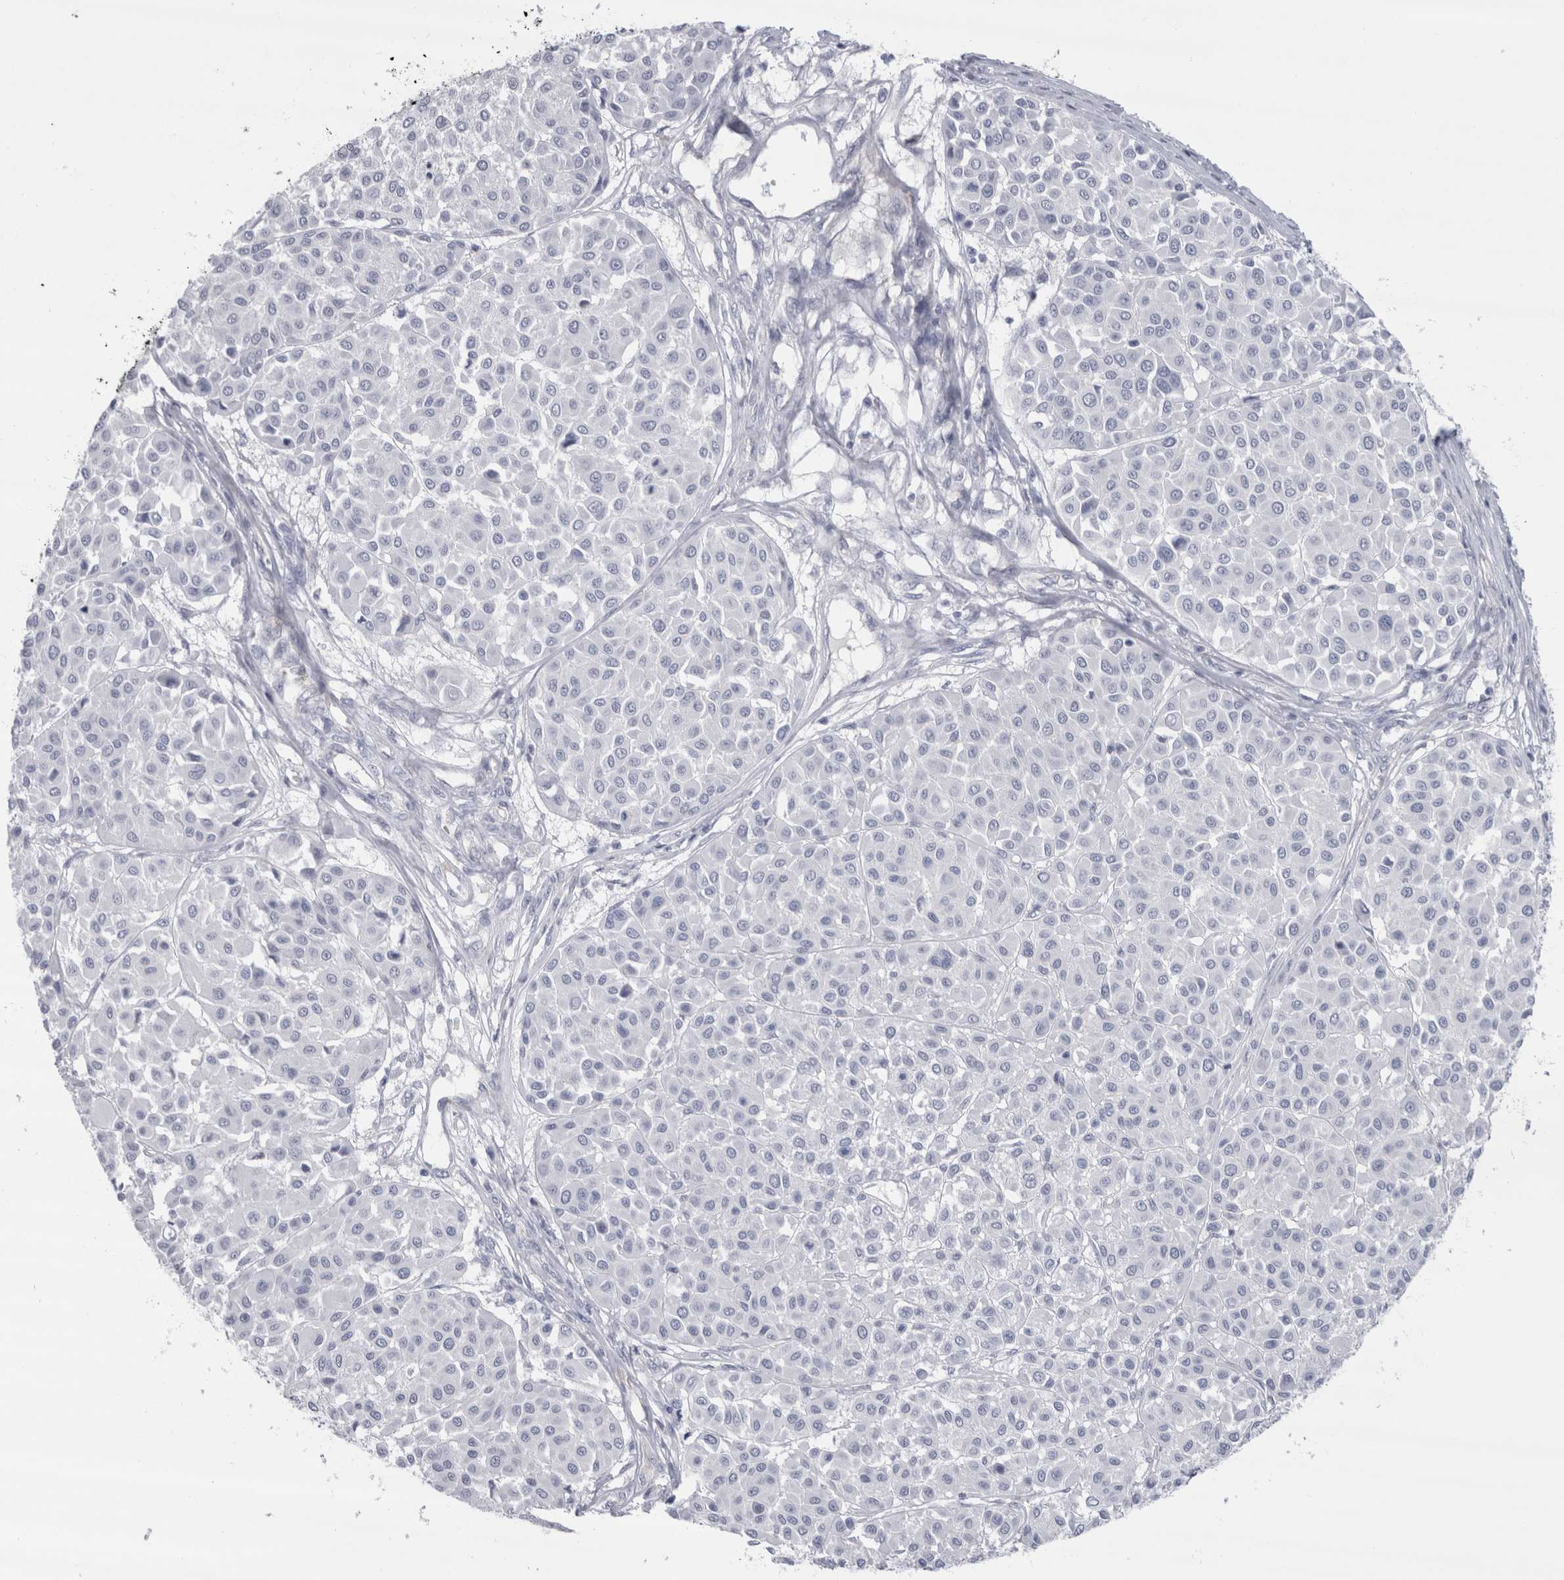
{"staining": {"intensity": "negative", "quantity": "none", "location": "none"}, "tissue": "melanoma", "cell_type": "Tumor cells", "image_type": "cancer", "snomed": [{"axis": "morphology", "description": "Malignant melanoma, Metastatic site"}, {"axis": "topography", "description": "Soft tissue"}], "caption": "Immunohistochemistry histopathology image of neoplastic tissue: melanoma stained with DAB exhibits no significant protein expression in tumor cells.", "gene": "CDH17", "patient": {"sex": "male", "age": 41}}